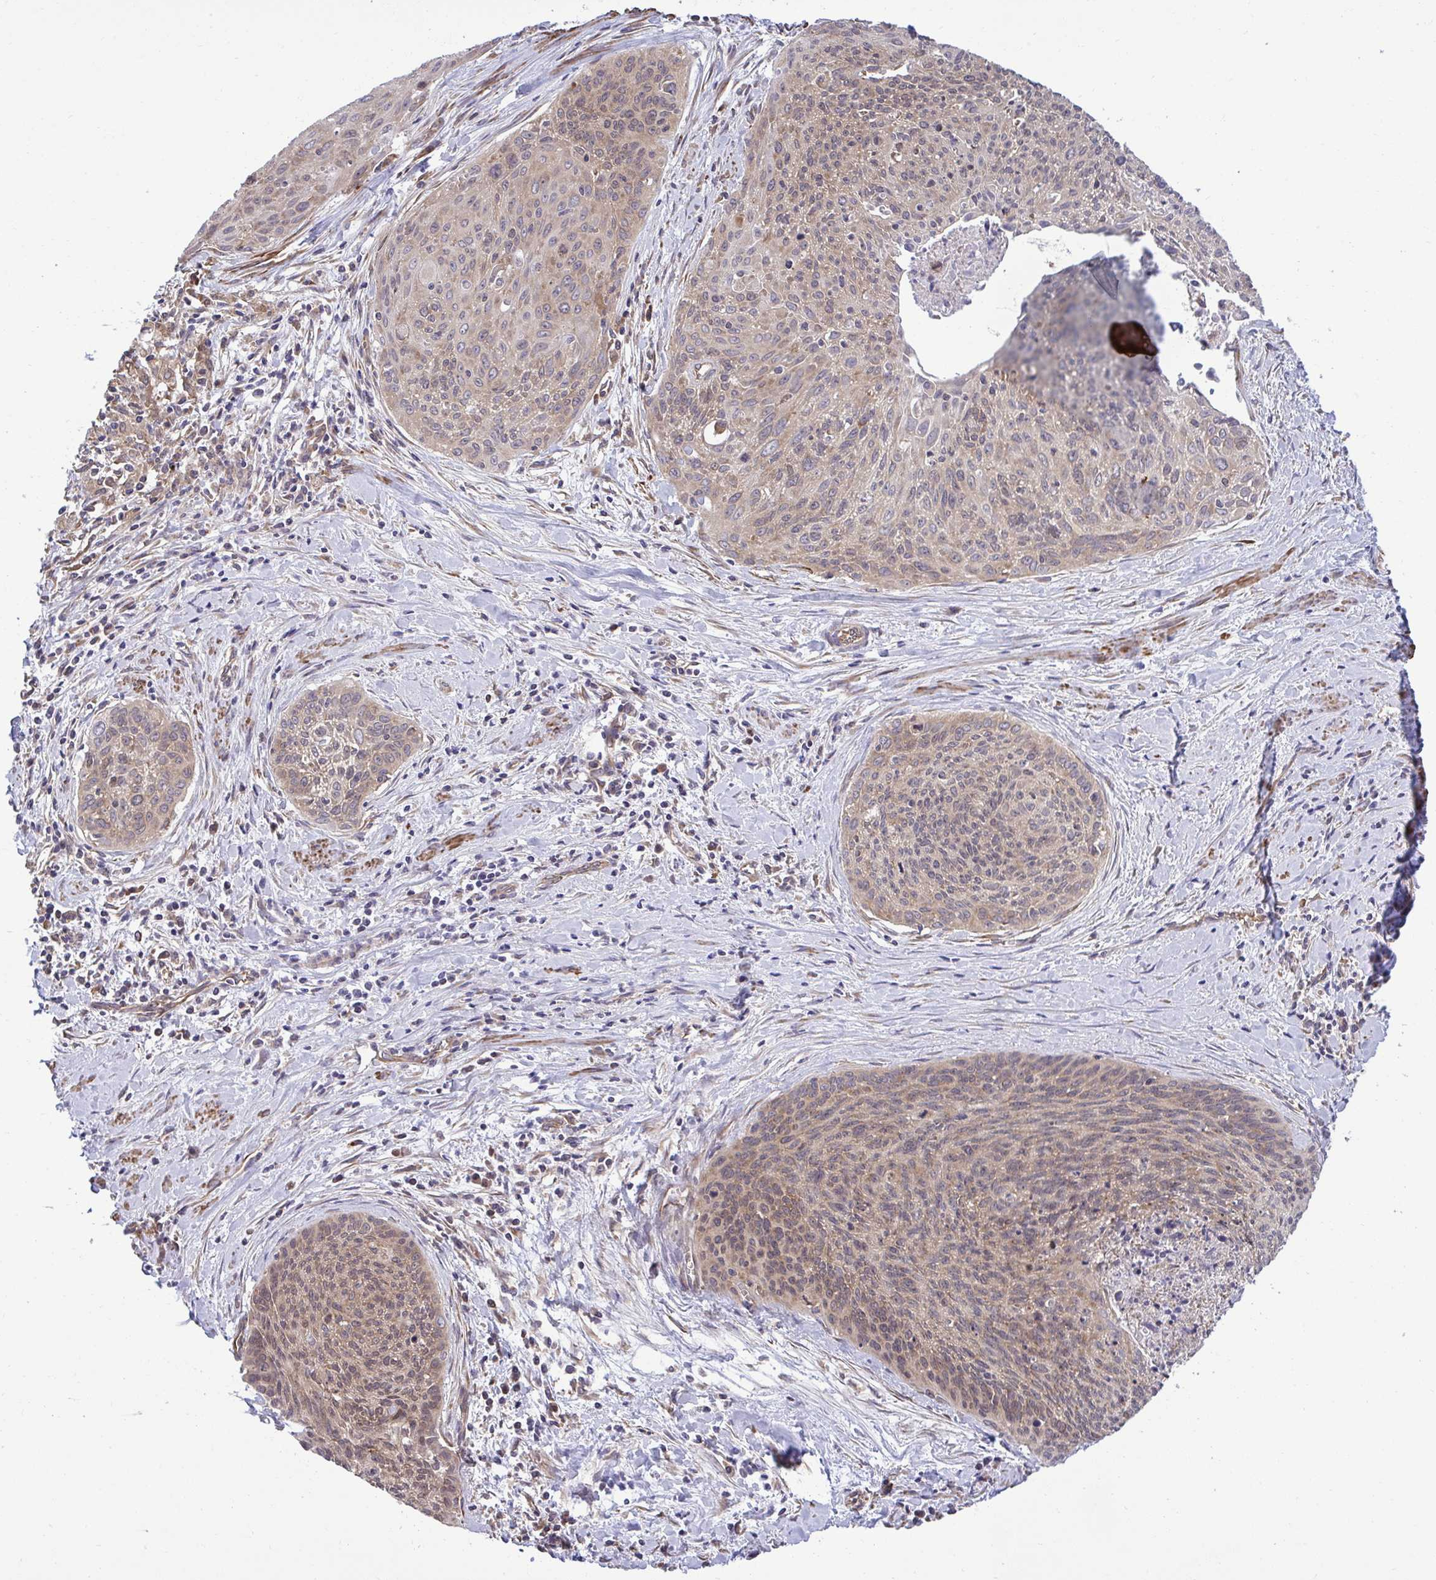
{"staining": {"intensity": "moderate", "quantity": "25%-75%", "location": "cytoplasmic/membranous"}, "tissue": "cervical cancer", "cell_type": "Tumor cells", "image_type": "cancer", "snomed": [{"axis": "morphology", "description": "Squamous cell carcinoma, NOS"}, {"axis": "topography", "description": "Cervix"}], "caption": "This photomicrograph shows cervical squamous cell carcinoma stained with immunohistochemistry to label a protein in brown. The cytoplasmic/membranous of tumor cells show moderate positivity for the protein. Nuclei are counter-stained blue.", "gene": "RPS15", "patient": {"sex": "female", "age": 55}}